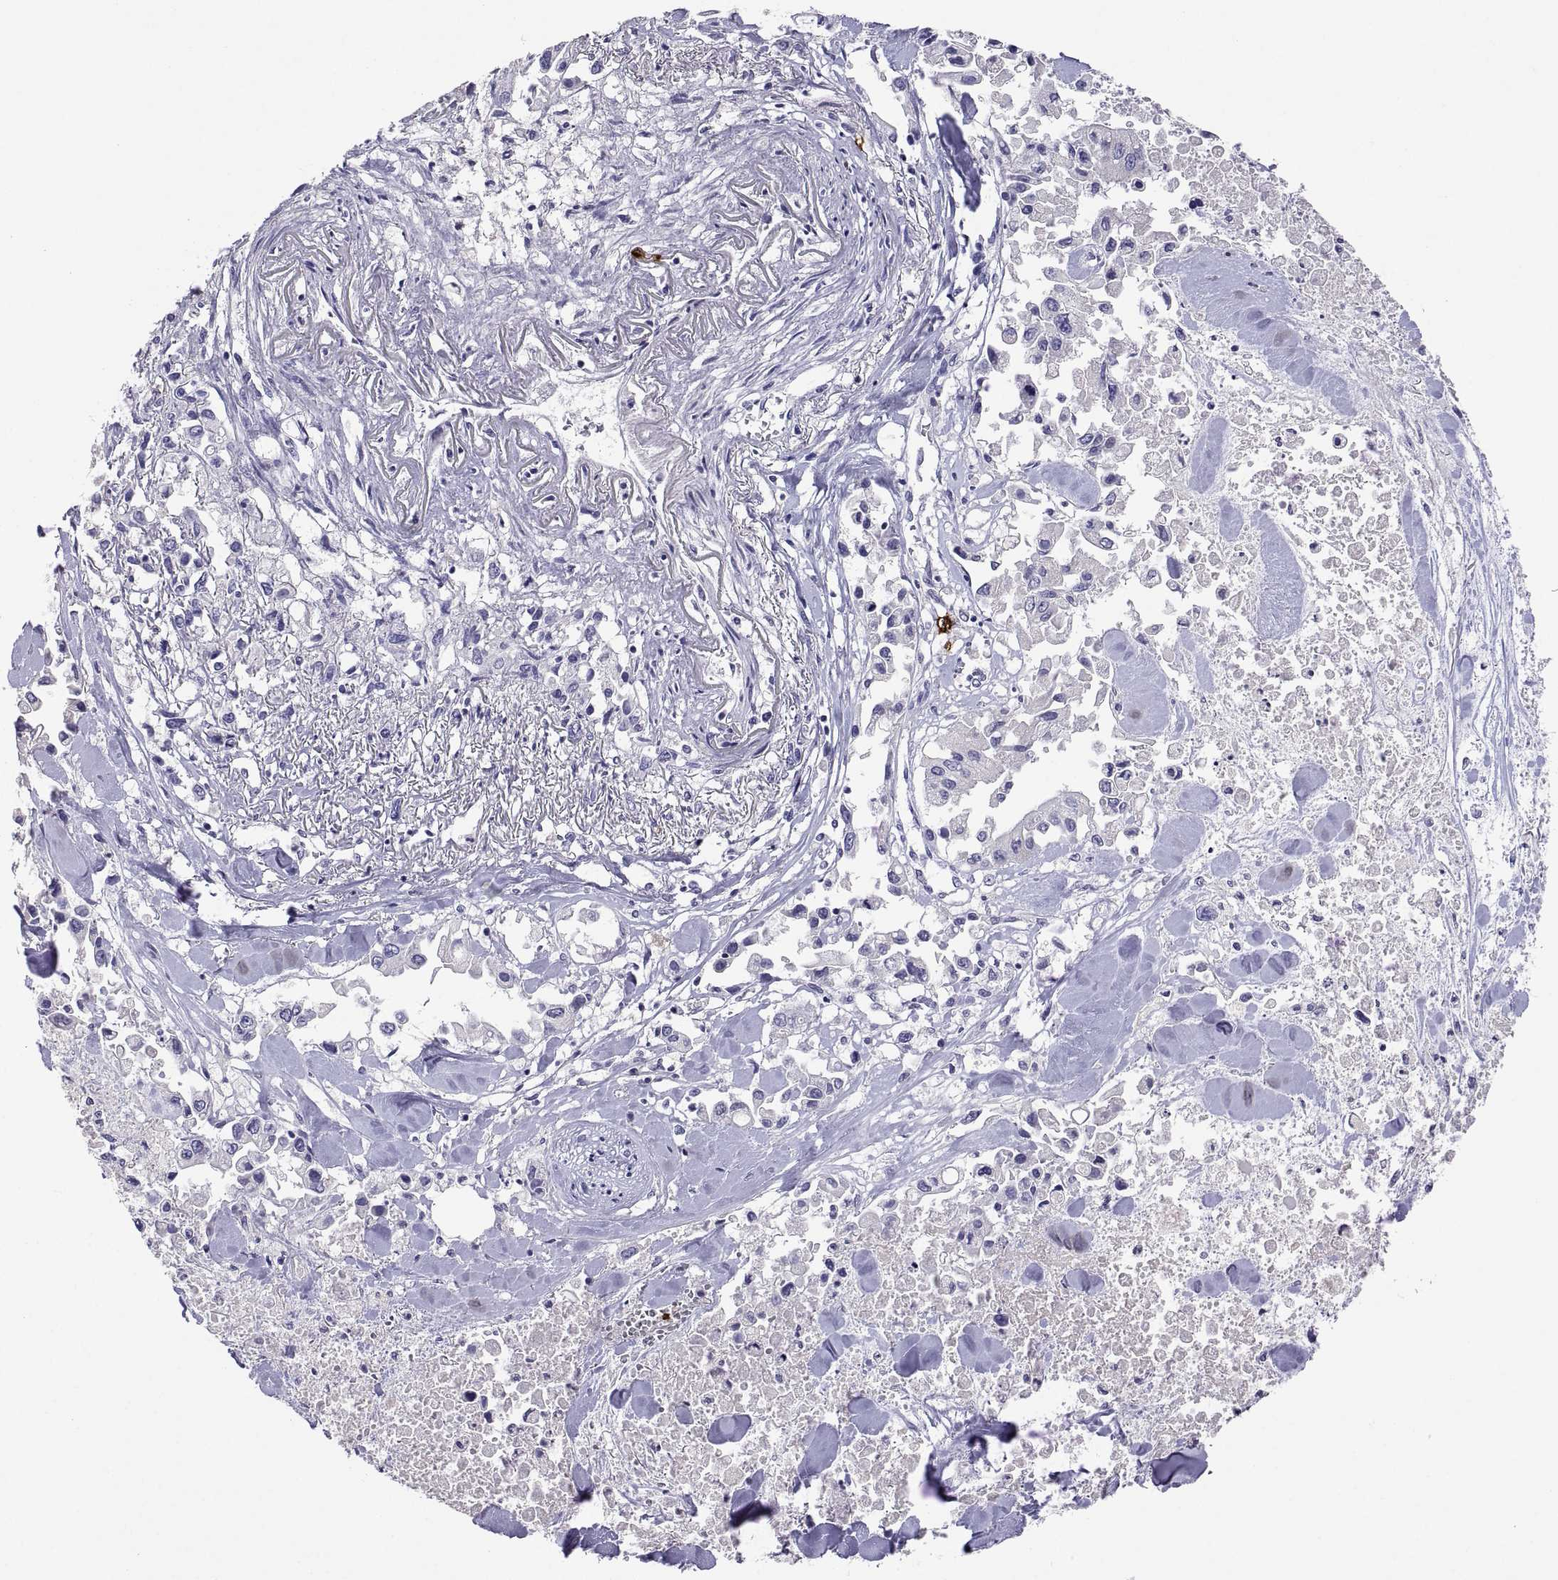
{"staining": {"intensity": "negative", "quantity": "none", "location": "none"}, "tissue": "pancreatic cancer", "cell_type": "Tumor cells", "image_type": "cancer", "snomed": [{"axis": "morphology", "description": "Adenocarcinoma, NOS"}, {"axis": "topography", "description": "Pancreas"}], "caption": "The micrograph exhibits no significant expression in tumor cells of pancreatic adenocarcinoma. (DAB immunohistochemistry with hematoxylin counter stain).", "gene": "MS4A1", "patient": {"sex": "female", "age": 83}}